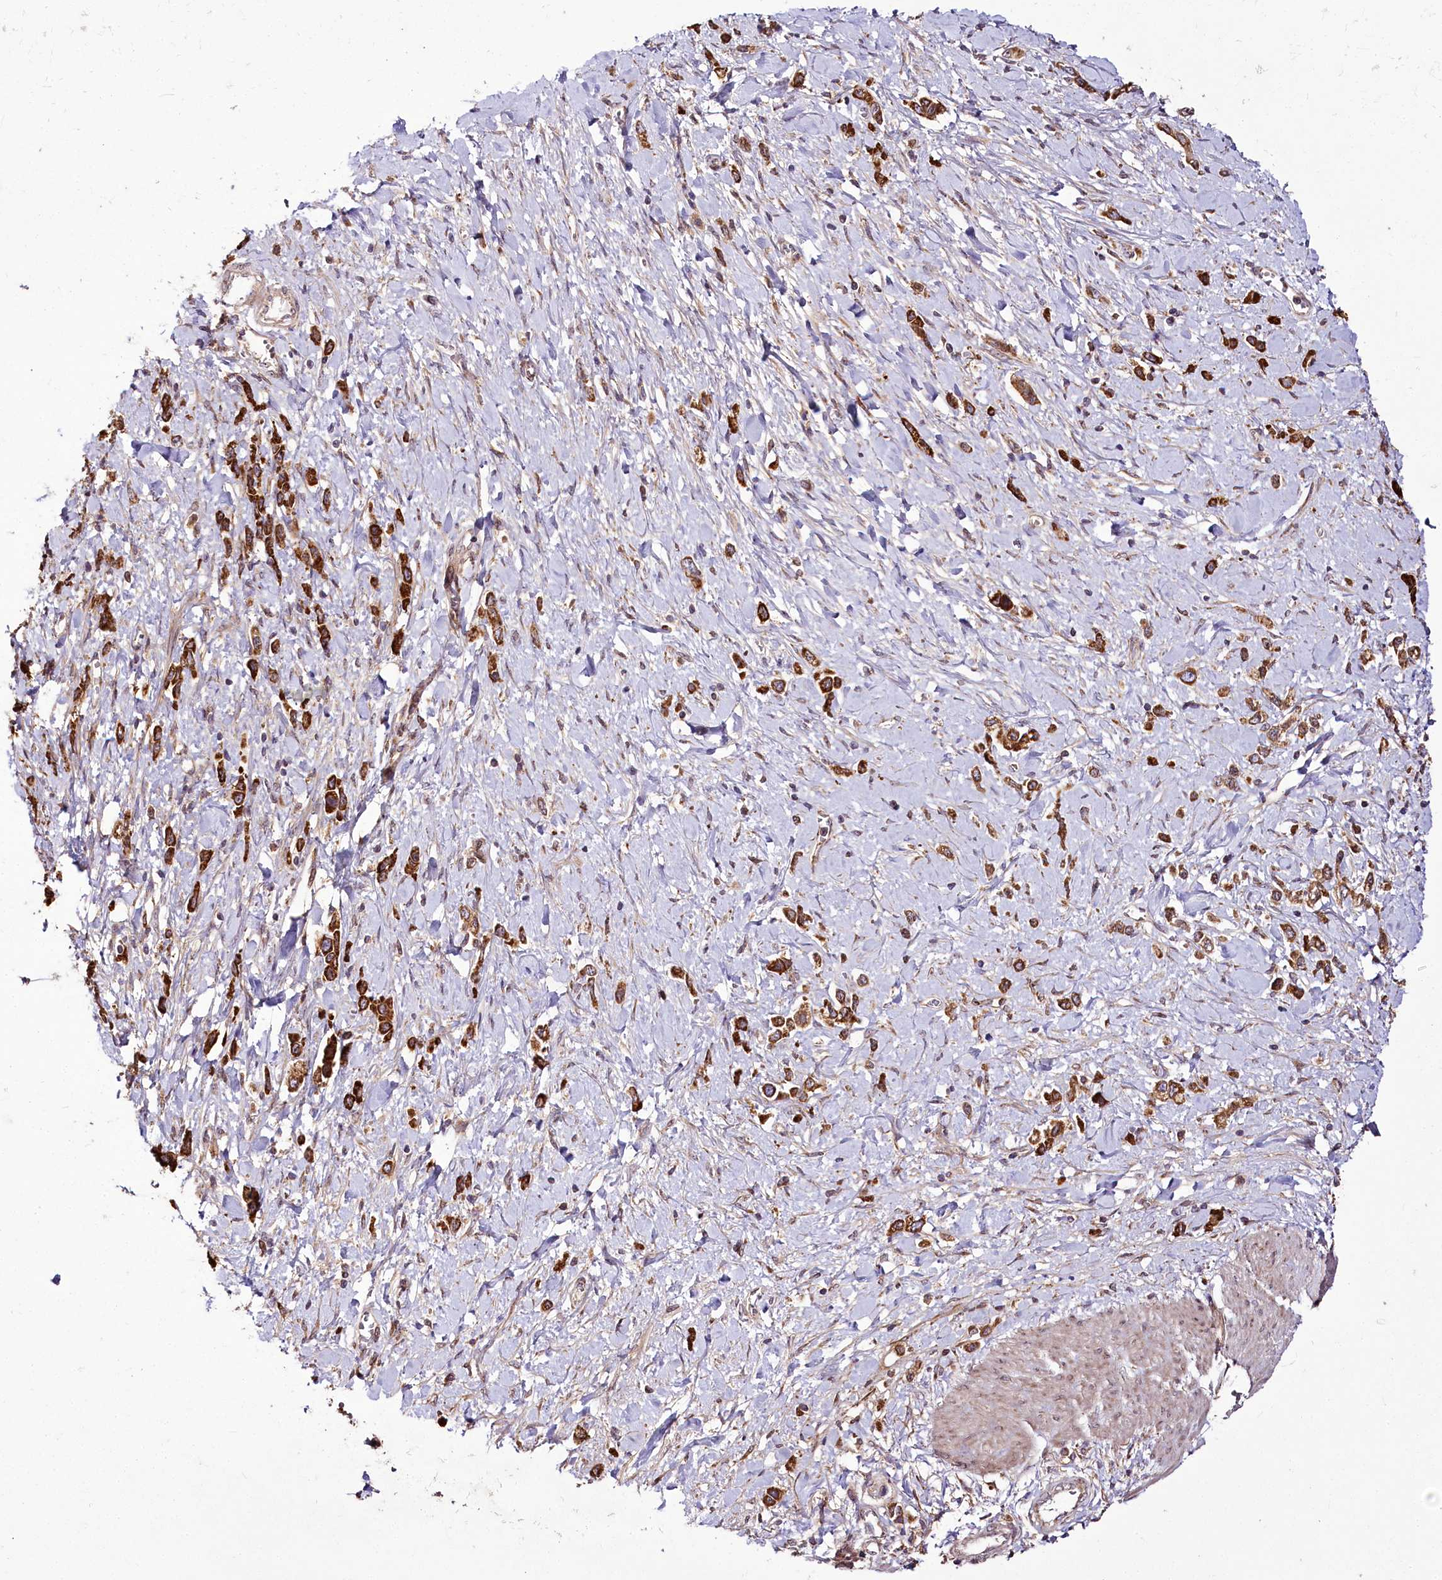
{"staining": {"intensity": "strong", "quantity": ">75%", "location": "cytoplasmic/membranous"}, "tissue": "stomach cancer", "cell_type": "Tumor cells", "image_type": "cancer", "snomed": [{"axis": "morphology", "description": "Normal tissue, NOS"}, {"axis": "morphology", "description": "Adenocarcinoma, NOS"}, {"axis": "topography", "description": "Stomach, upper"}, {"axis": "topography", "description": "Stomach"}], "caption": "Brown immunohistochemical staining in human adenocarcinoma (stomach) demonstrates strong cytoplasmic/membranous expression in about >75% of tumor cells. (DAB (3,3'-diaminobenzidine) IHC, brown staining for protein, blue staining for nuclei).", "gene": "RAB7A", "patient": {"sex": "female", "age": 65}}